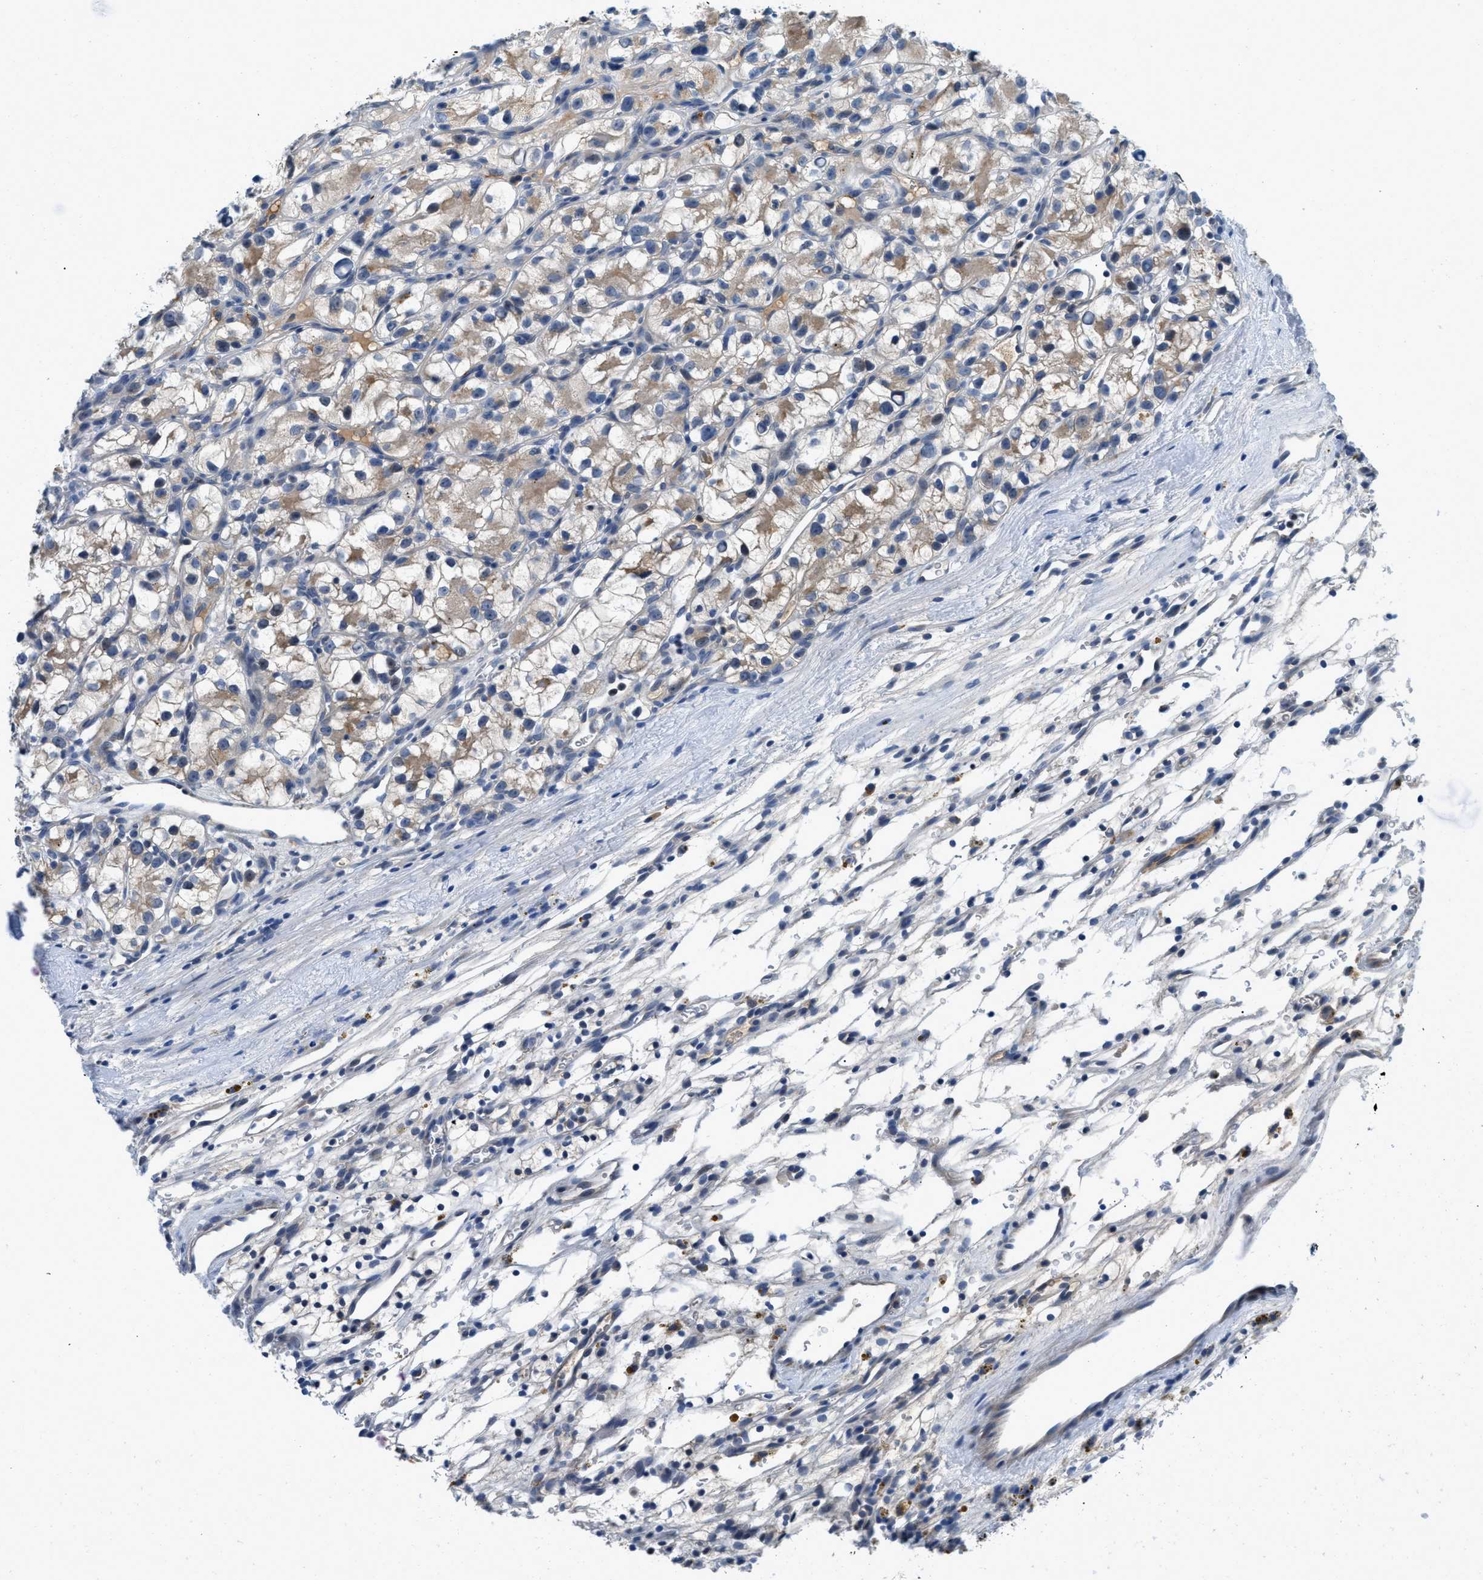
{"staining": {"intensity": "weak", "quantity": "25%-75%", "location": "cytoplasmic/membranous"}, "tissue": "renal cancer", "cell_type": "Tumor cells", "image_type": "cancer", "snomed": [{"axis": "morphology", "description": "Adenocarcinoma, NOS"}, {"axis": "topography", "description": "Kidney"}], "caption": "Immunohistochemistry (IHC) histopathology image of neoplastic tissue: human renal adenocarcinoma stained using immunohistochemistry (IHC) shows low levels of weak protein expression localized specifically in the cytoplasmic/membranous of tumor cells, appearing as a cytoplasmic/membranous brown color.", "gene": "TSPAN3", "patient": {"sex": "female", "age": 57}}